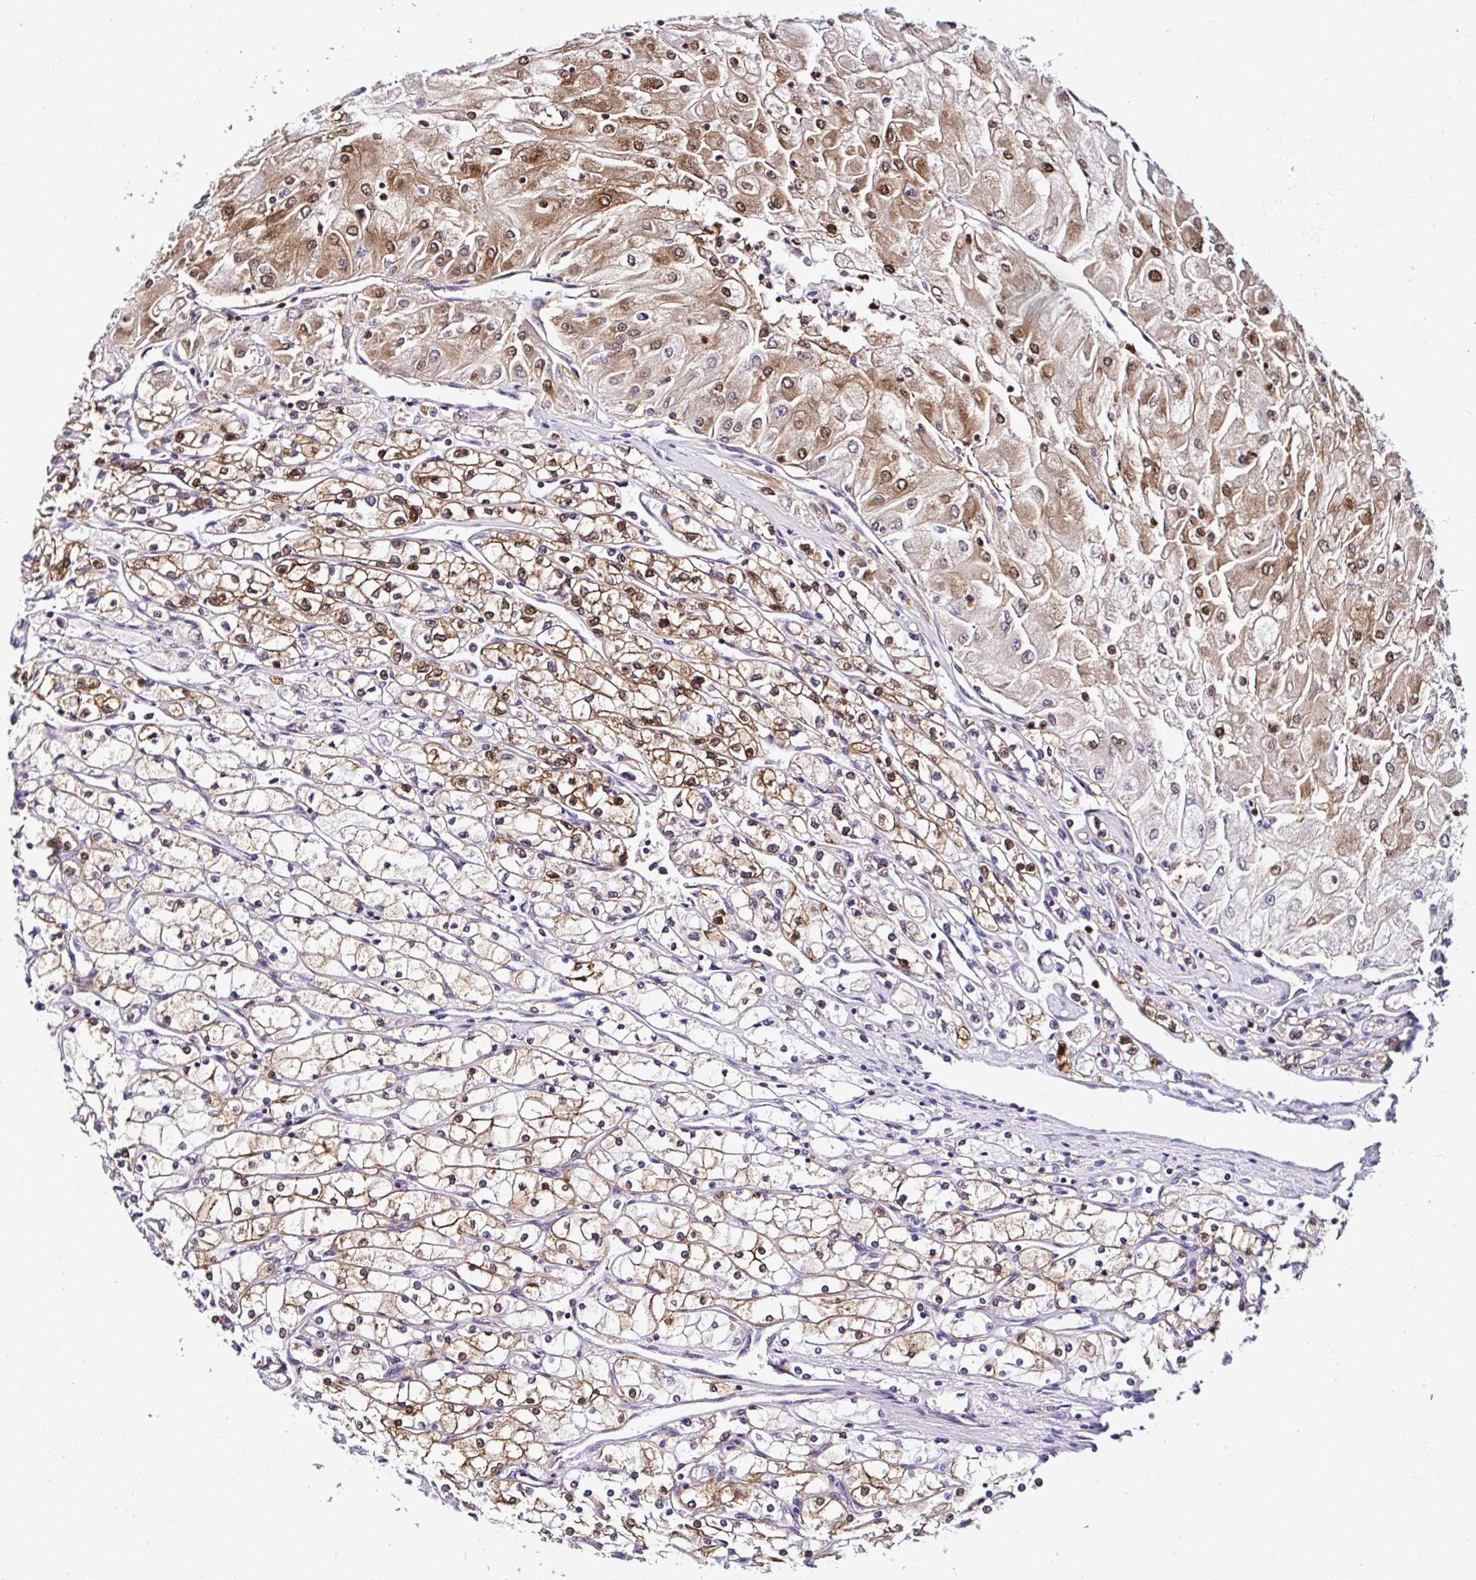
{"staining": {"intensity": "moderate", "quantity": ">75%", "location": "cytoplasmic/membranous,nuclear"}, "tissue": "renal cancer", "cell_type": "Tumor cells", "image_type": "cancer", "snomed": [{"axis": "morphology", "description": "Adenocarcinoma, NOS"}, {"axis": "topography", "description": "Kidney"}], "caption": "High-power microscopy captured an immunohistochemistry (IHC) photomicrograph of renal cancer, revealing moderate cytoplasmic/membranous and nuclear positivity in about >75% of tumor cells. Using DAB (brown) and hematoxylin (blue) stains, captured at high magnification using brightfield microscopy.", "gene": "PIN4", "patient": {"sex": "male", "age": 80}}